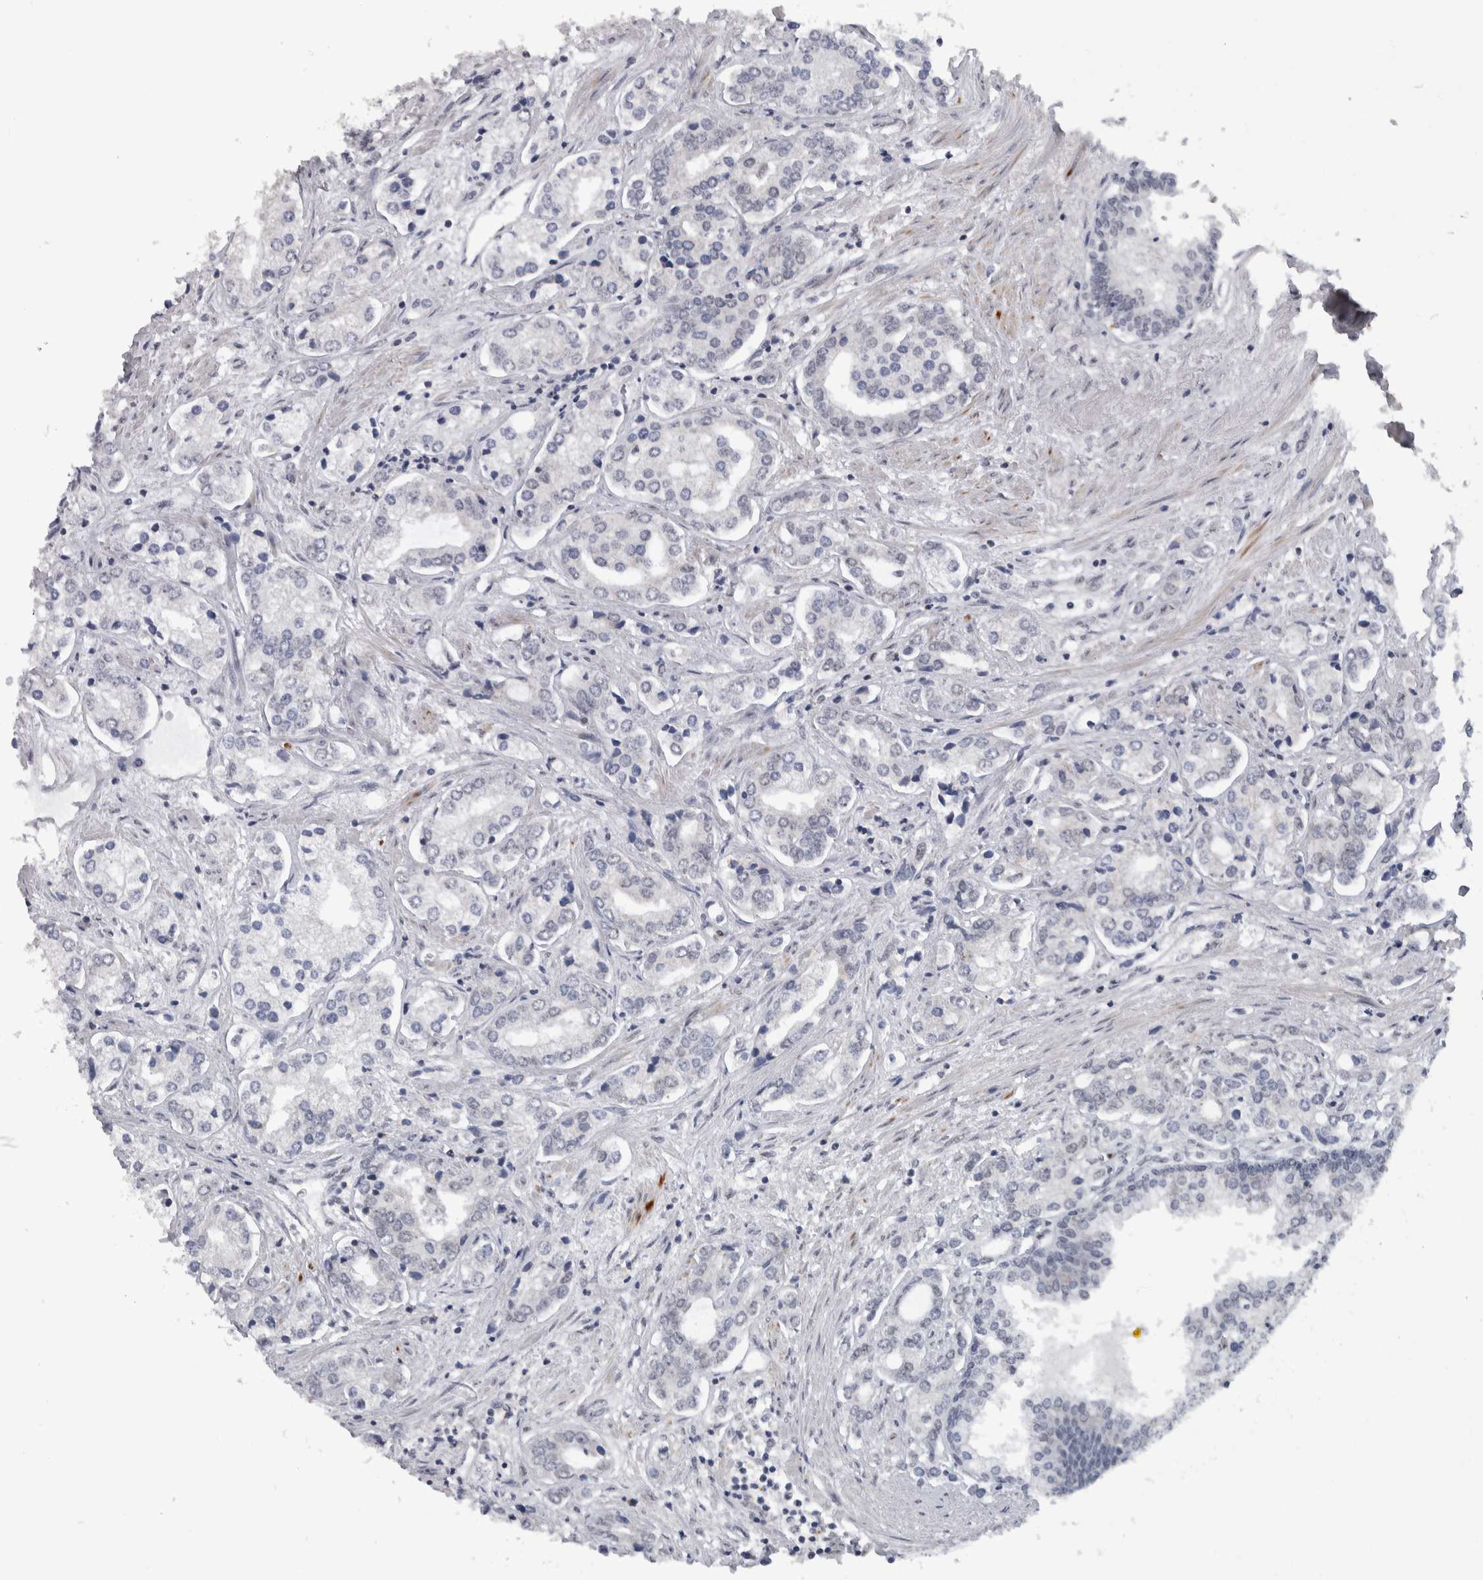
{"staining": {"intensity": "negative", "quantity": "none", "location": "none"}, "tissue": "prostate cancer", "cell_type": "Tumor cells", "image_type": "cancer", "snomed": [{"axis": "morphology", "description": "Adenocarcinoma, High grade"}, {"axis": "topography", "description": "Prostate"}], "caption": "Prostate cancer stained for a protein using IHC exhibits no positivity tumor cells.", "gene": "HEXIM2", "patient": {"sex": "male", "age": 66}}